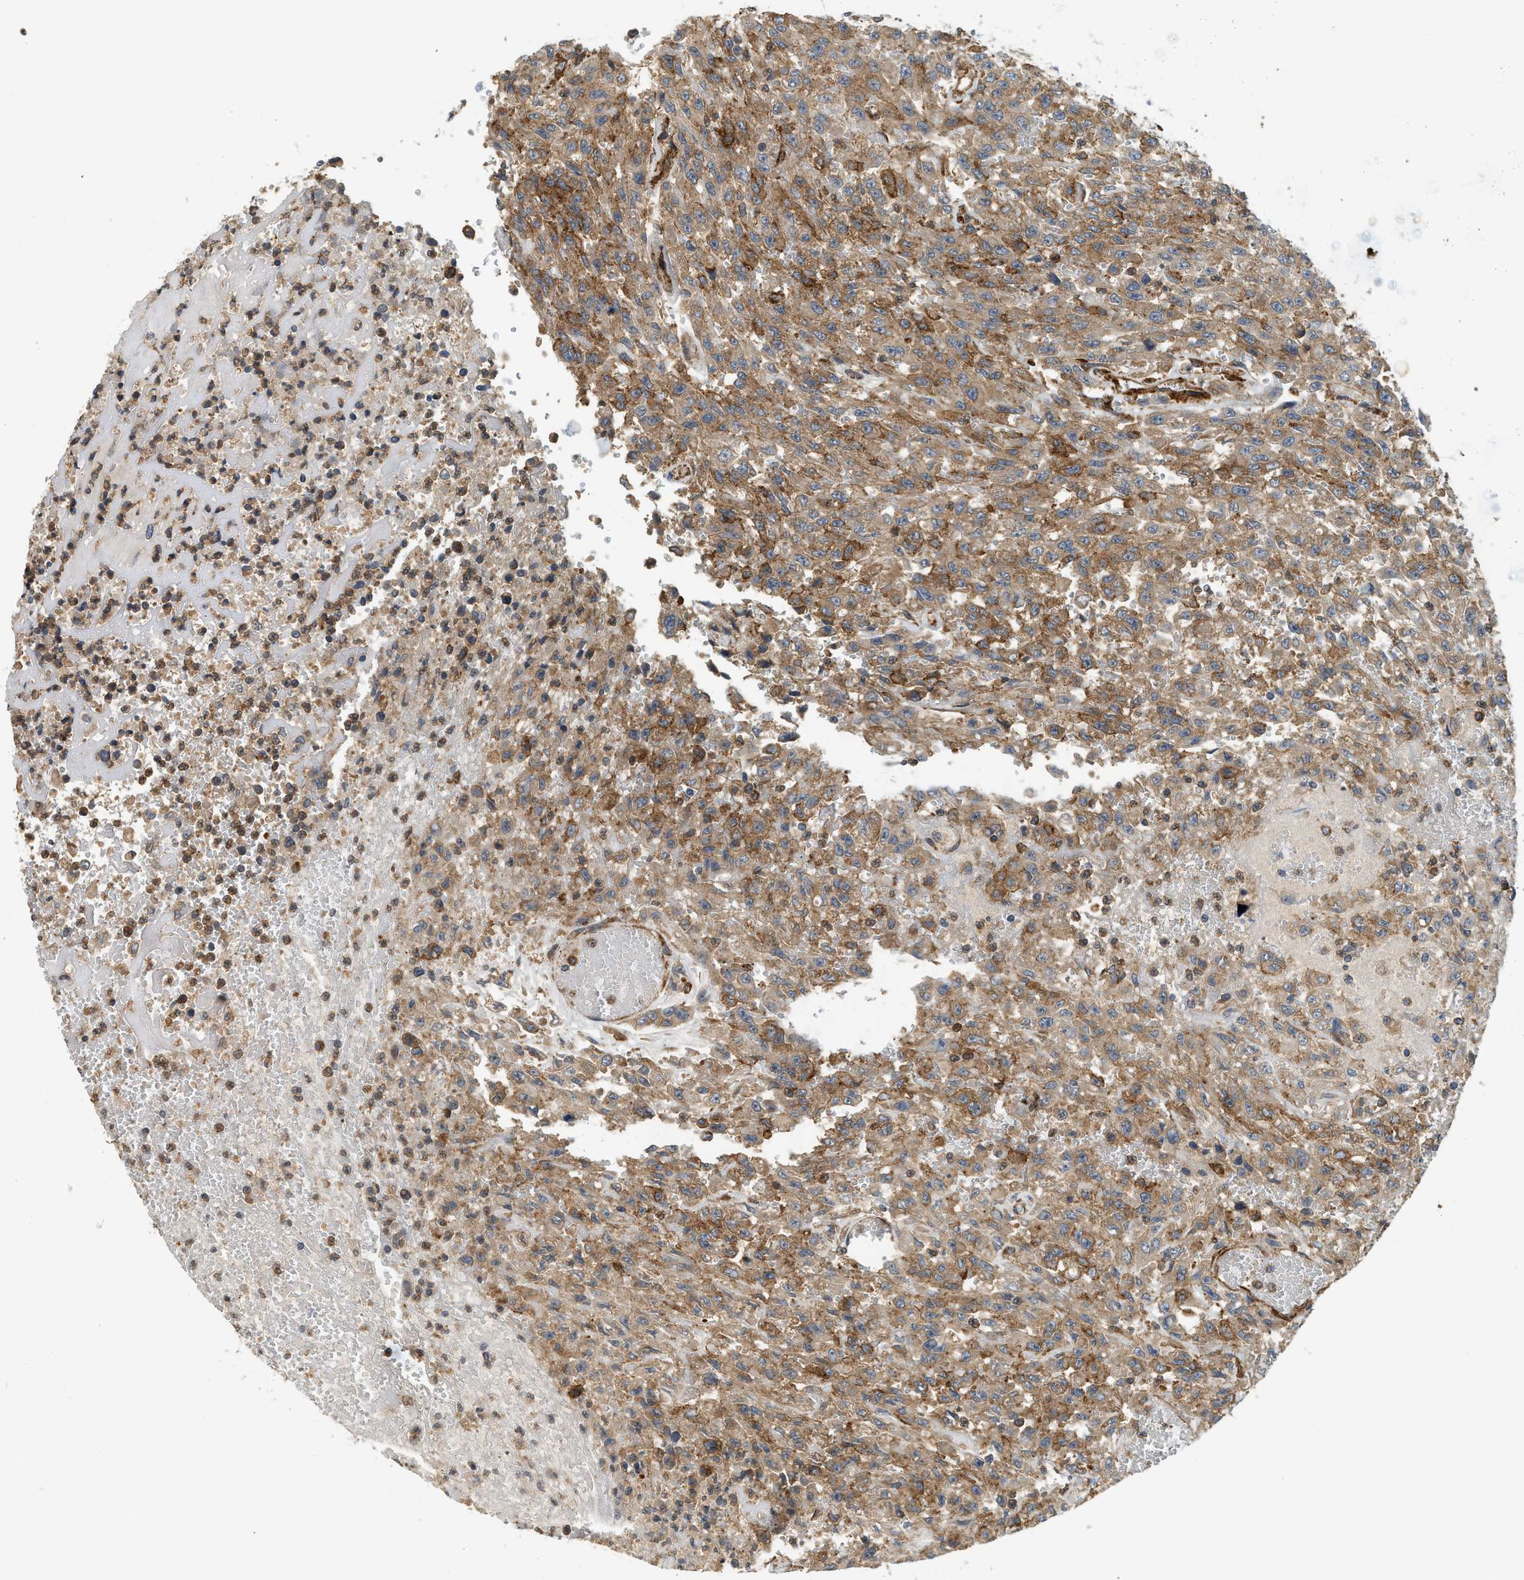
{"staining": {"intensity": "moderate", "quantity": ">75%", "location": "cytoplasmic/membranous"}, "tissue": "urothelial cancer", "cell_type": "Tumor cells", "image_type": "cancer", "snomed": [{"axis": "morphology", "description": "Urothelial carcinoma, High grade"}, {"axis": "topography", "description": "Urinary bladder"}], "caption": "This is an image of immunohistochemistry staining of urothelial cancer, which shows moderate positivity in the cytoplasmic/membranous of tumor cells.", "gene": "HIP1", "patient": {"sex": "female", "age": 64}}